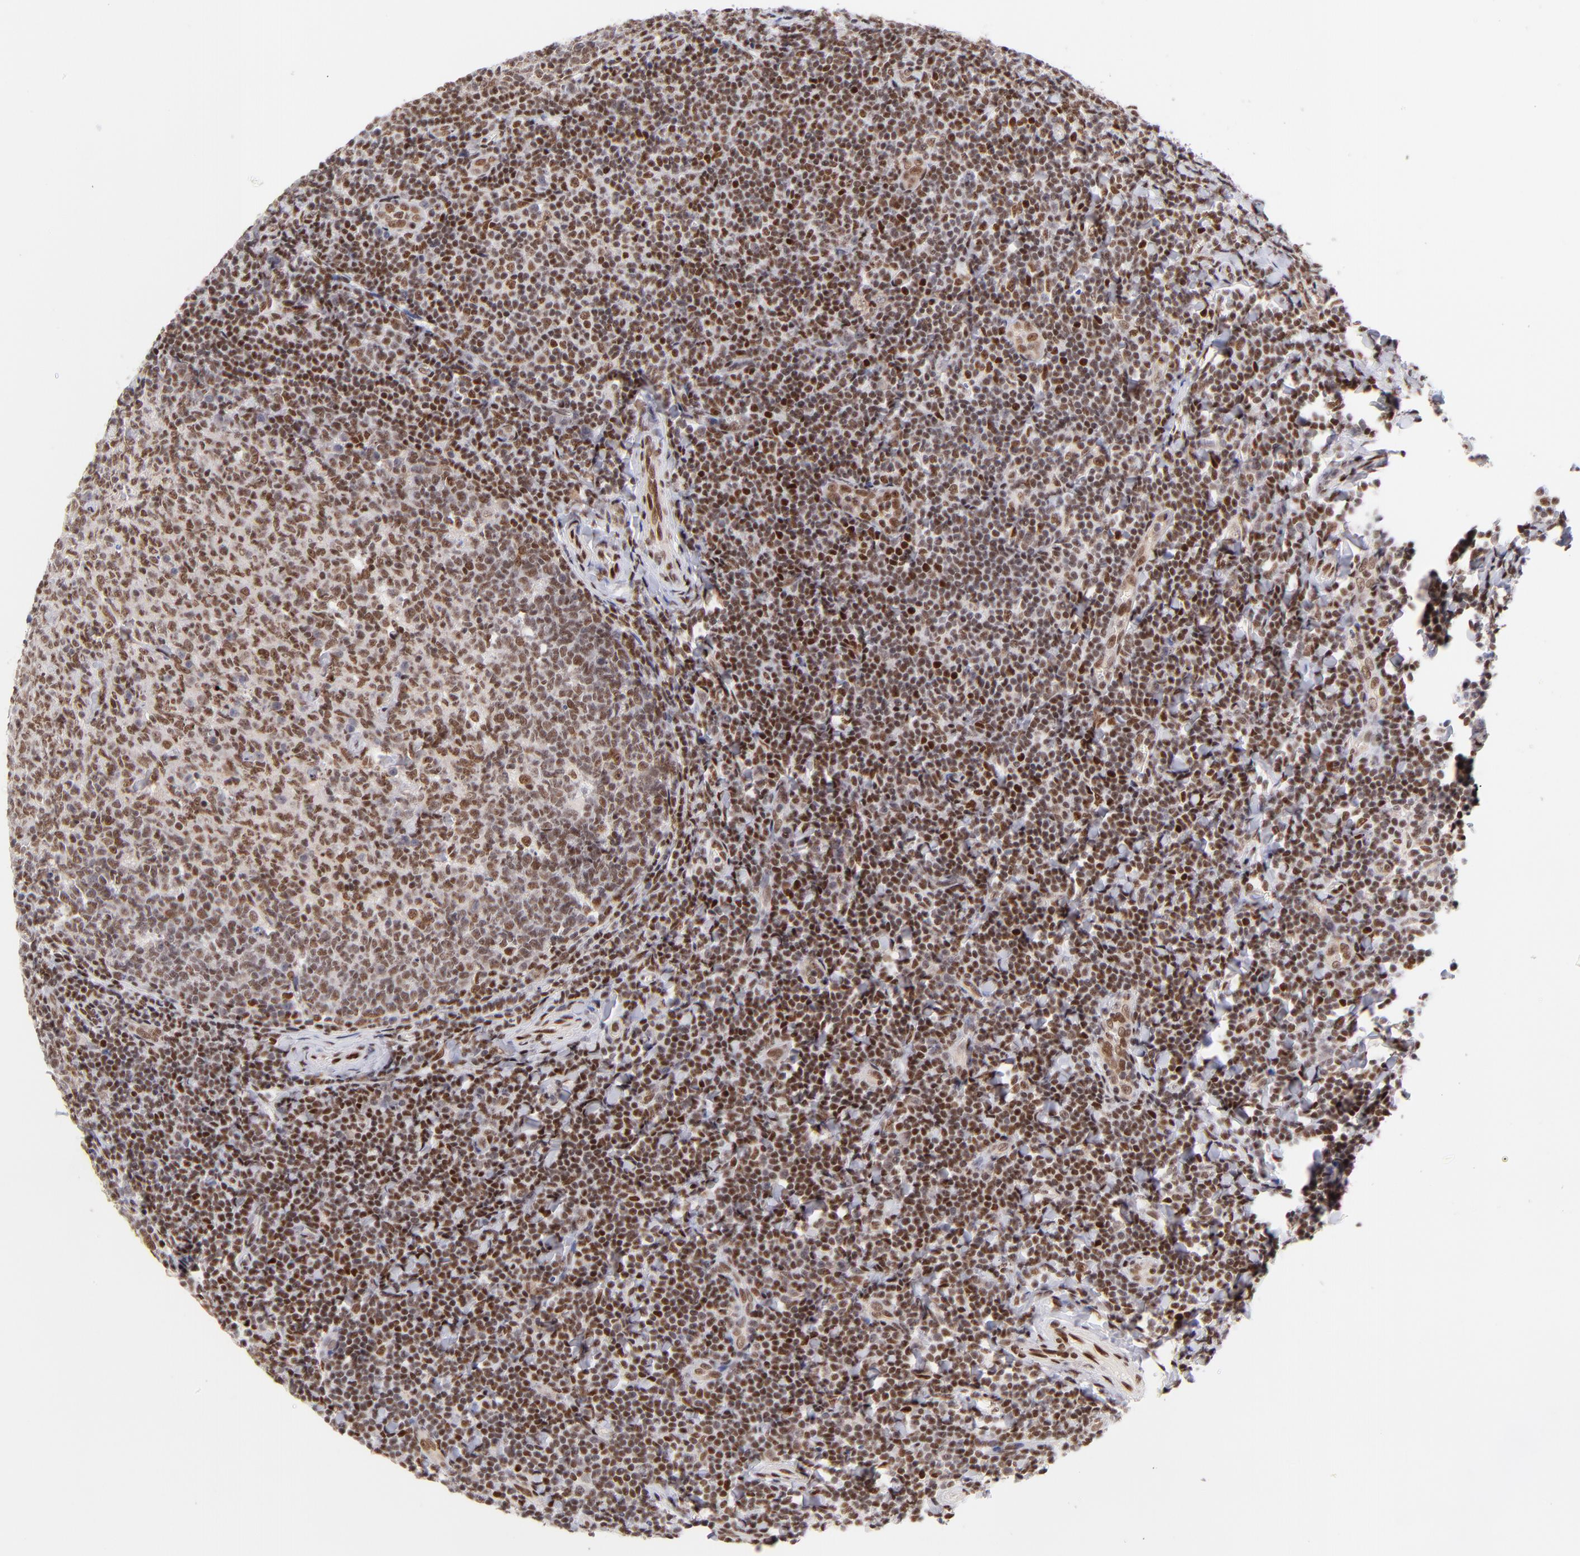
{"staining": {"intensity": "moderate", "quantity": ">75%", "location": "nuclear"}, "tissue": "tonsil", "cell_type": "Germinal center cells", "image_type": "normal", "snomed": [{"axis": "morphology", "description": "Normal tissue, NOS"}, {"axis": "topography", "description": "Tonsil"}], "caption": "High-magnification brightfield microscopy of normal tonsil stained with DAB (3,3'-diaminobenzidine) (brown) and counterstained with hematoxylin (blue). germinal center cells exhibit moderate nuclear staining is identified in approximately>75% of cells.", "gene": "MIDEAS", "patient": {"sex": "male", "age": 31}}